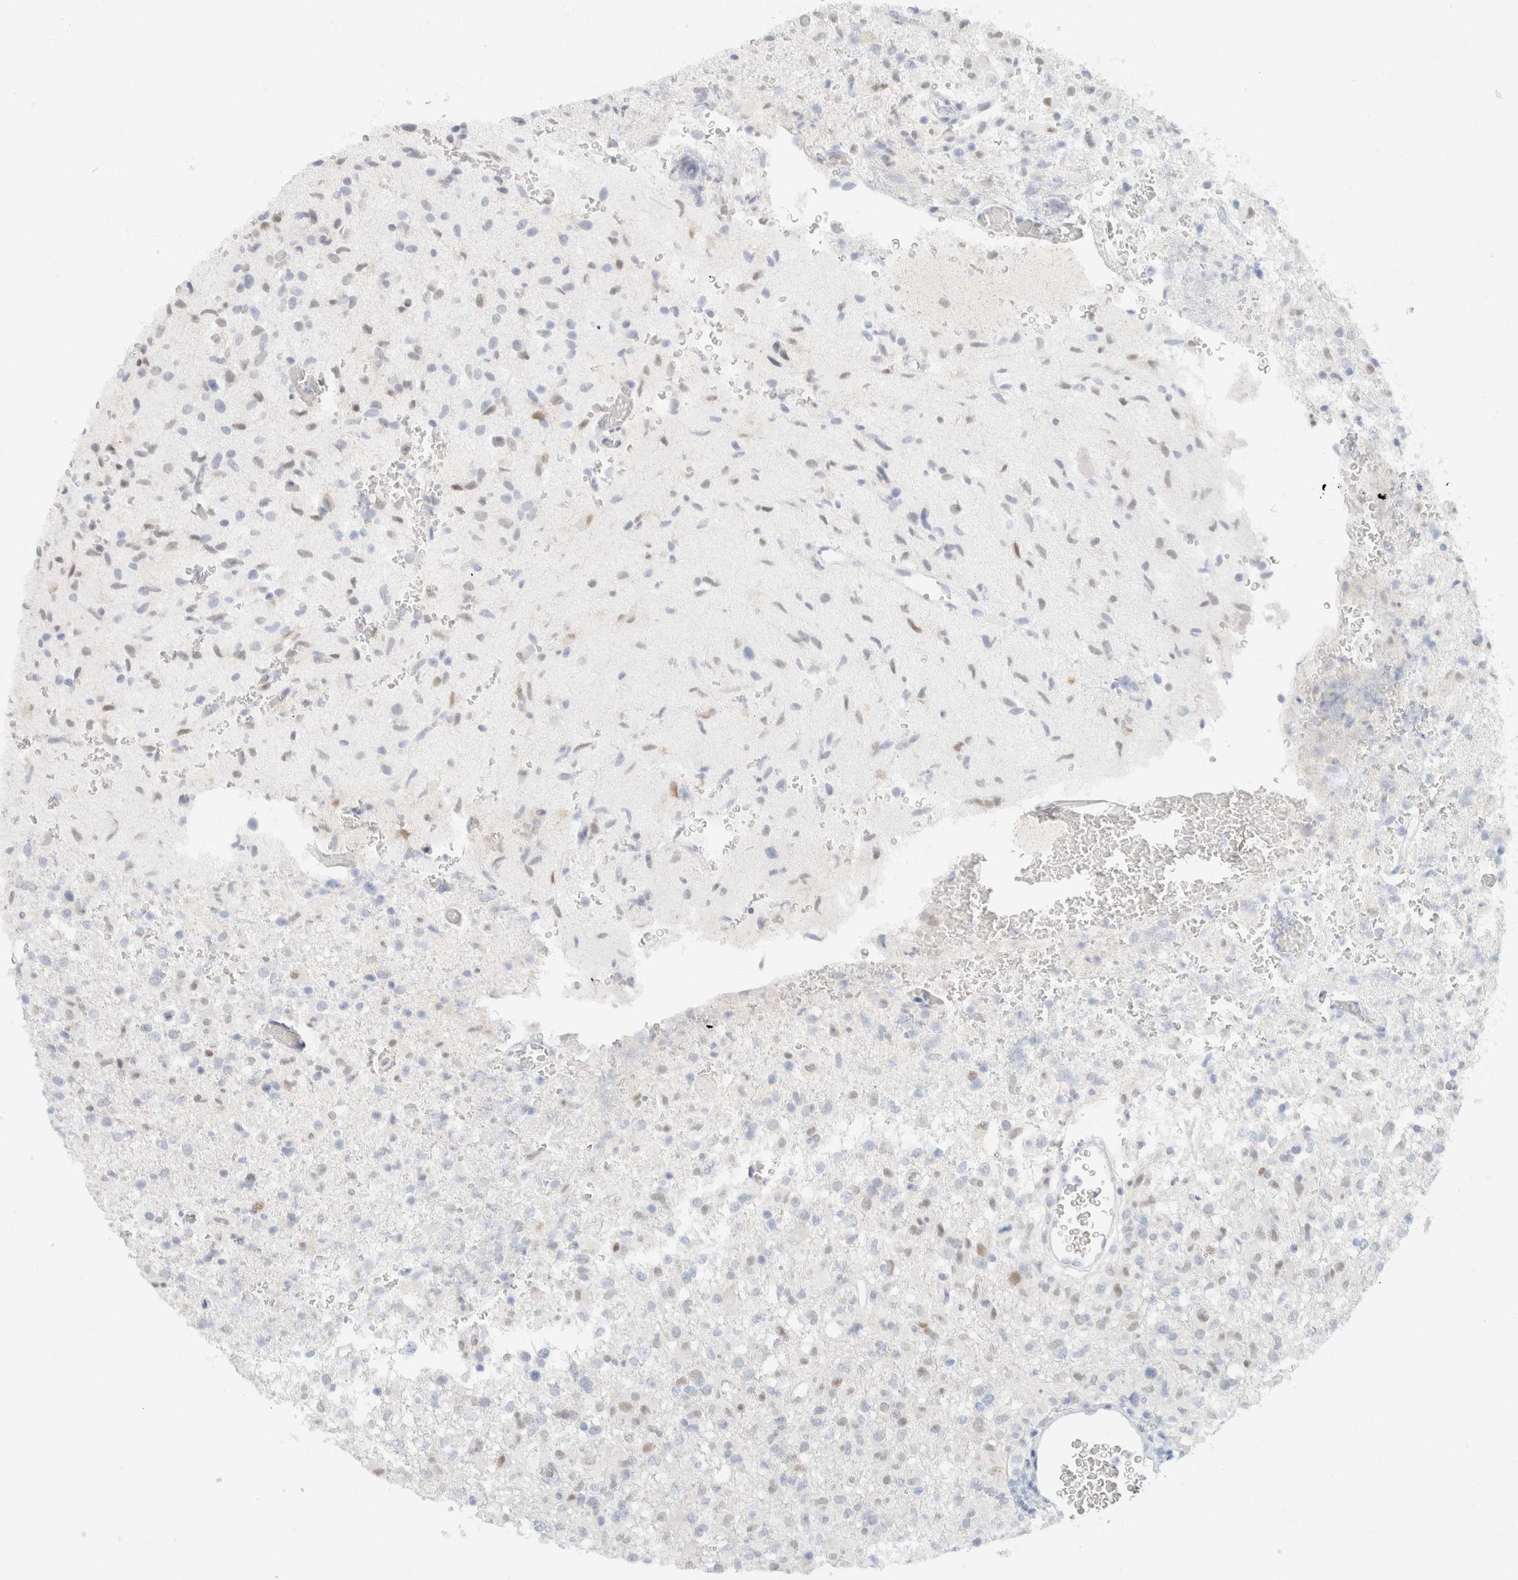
{"staining": {"intensity": "negative", "quantity": "none", "location": "none"}, "tissue": "glioma", "cell_type": "Tumor cells", "image_type": "cancer", "snomed": [{"axis": "morphology", "description": "Glioma, malignant, High grade"}, {"axis": "topography", "description": "Brain"}], "caption": "IHC micrograph of neoplastic tissue: glioma stained with DAB (3,3'-diaminobenzidine) displays no significant protein positivity in tumor cells. (Brightfield microscopy of DAB immunohistochemistry at high magnification).", "gene": "KRT20", "patient": {"sex": "female", "age": 57}}